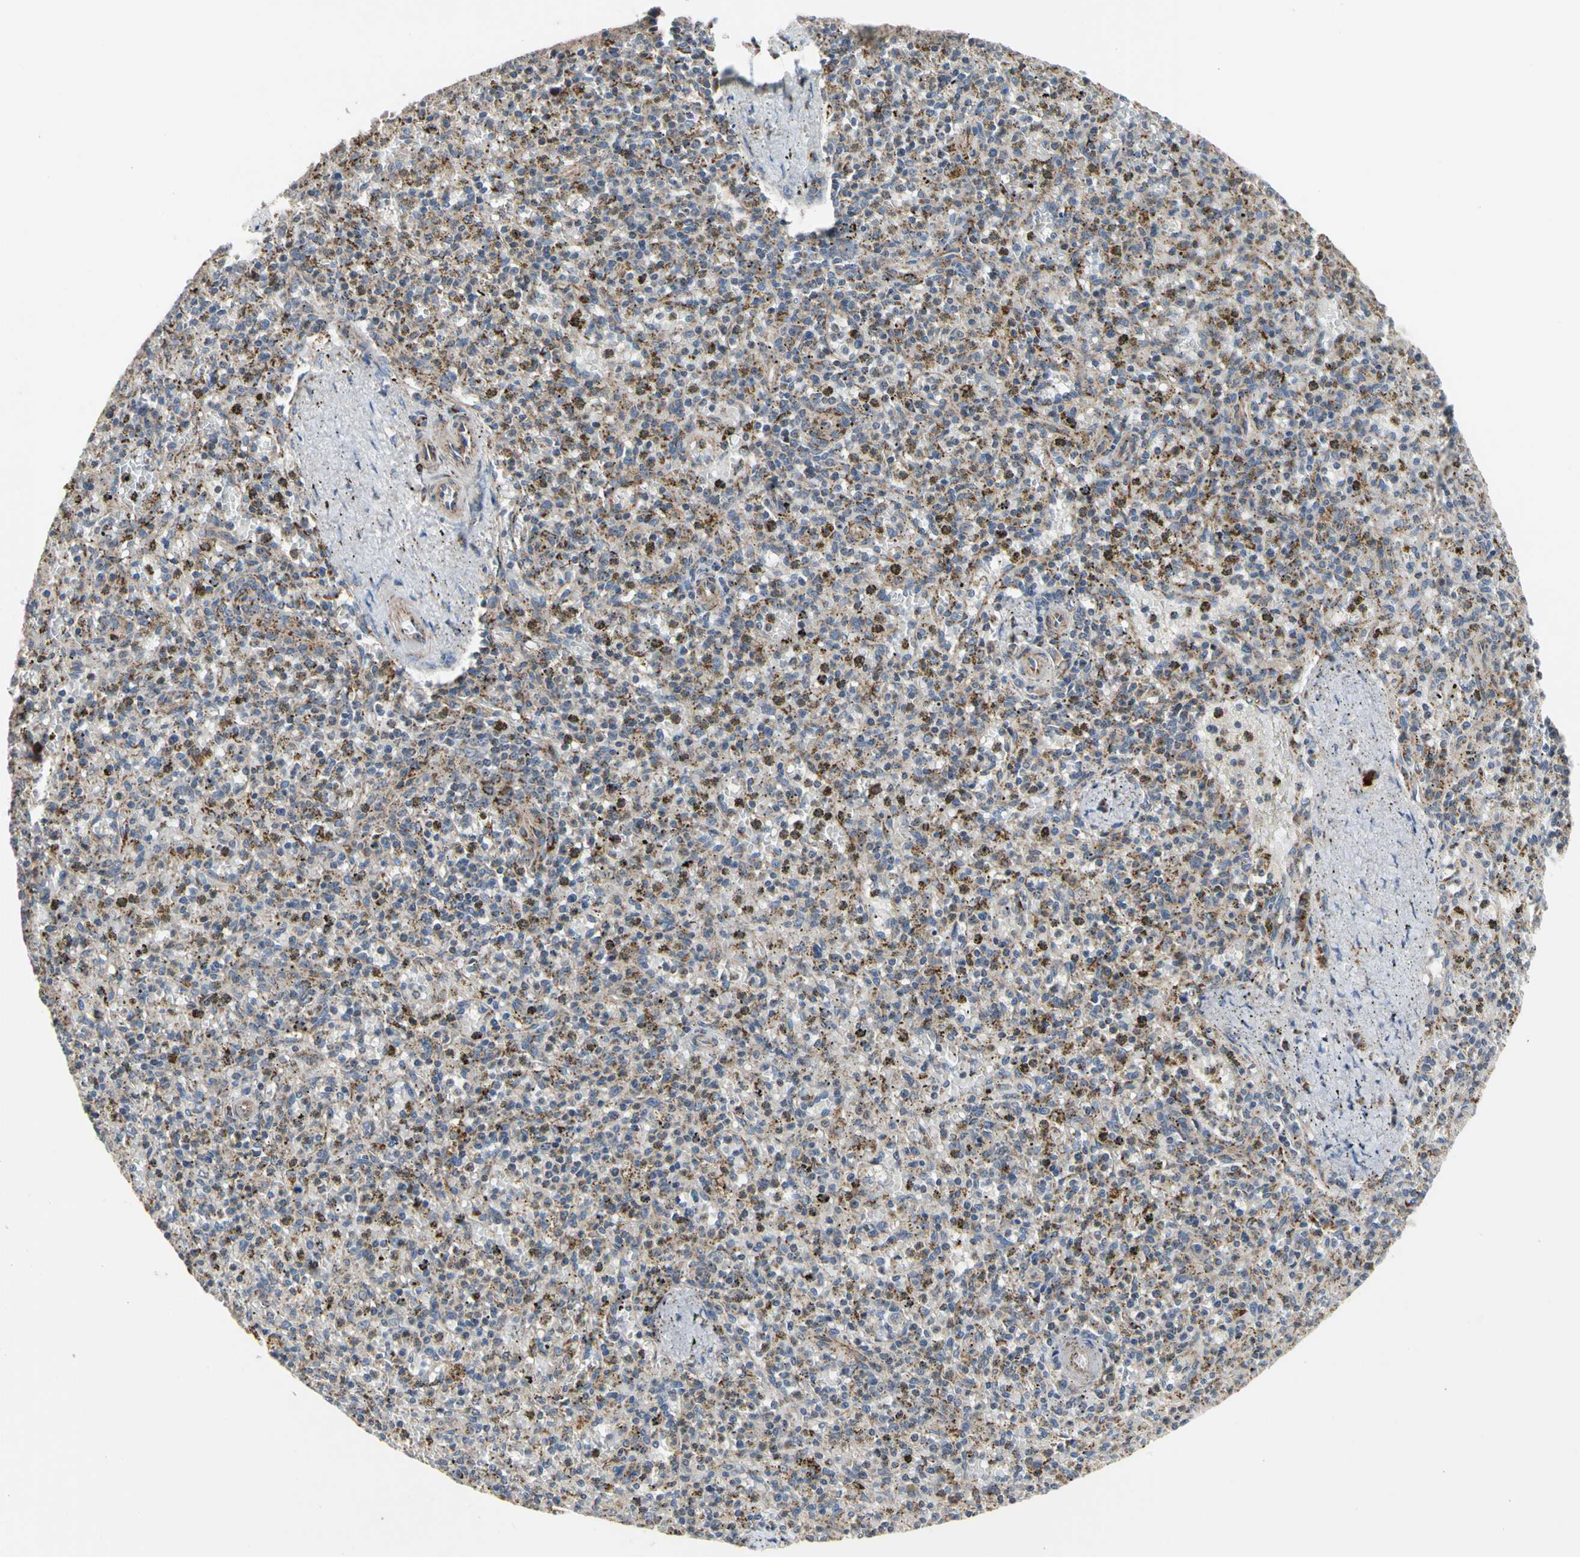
{"staining": {"intensity": "moderate", "quantity": "25%-75%", "location": "cytoplasmic/membranous"}, "tissue": "spleen", "cell_type": "Cells in red pulp", "image_type": "normal", "snomed": [{"axis": "morphology", "description": "Normal tissue, NOS"}, {"axis": "topography", "description": "Spleen"}], "caption": "Immunohistochemical staining of unremarkable spleen reveals moderate cytoplasmic/membranous protein expression in about 25%-75% of cells in red pulp. (DAB (3,3'-diaminobenzidine) = brown stain, brightfield microscopy at high magnification).", "gene": "GPD2", "patient": {"sex": "male", "age": 72}}